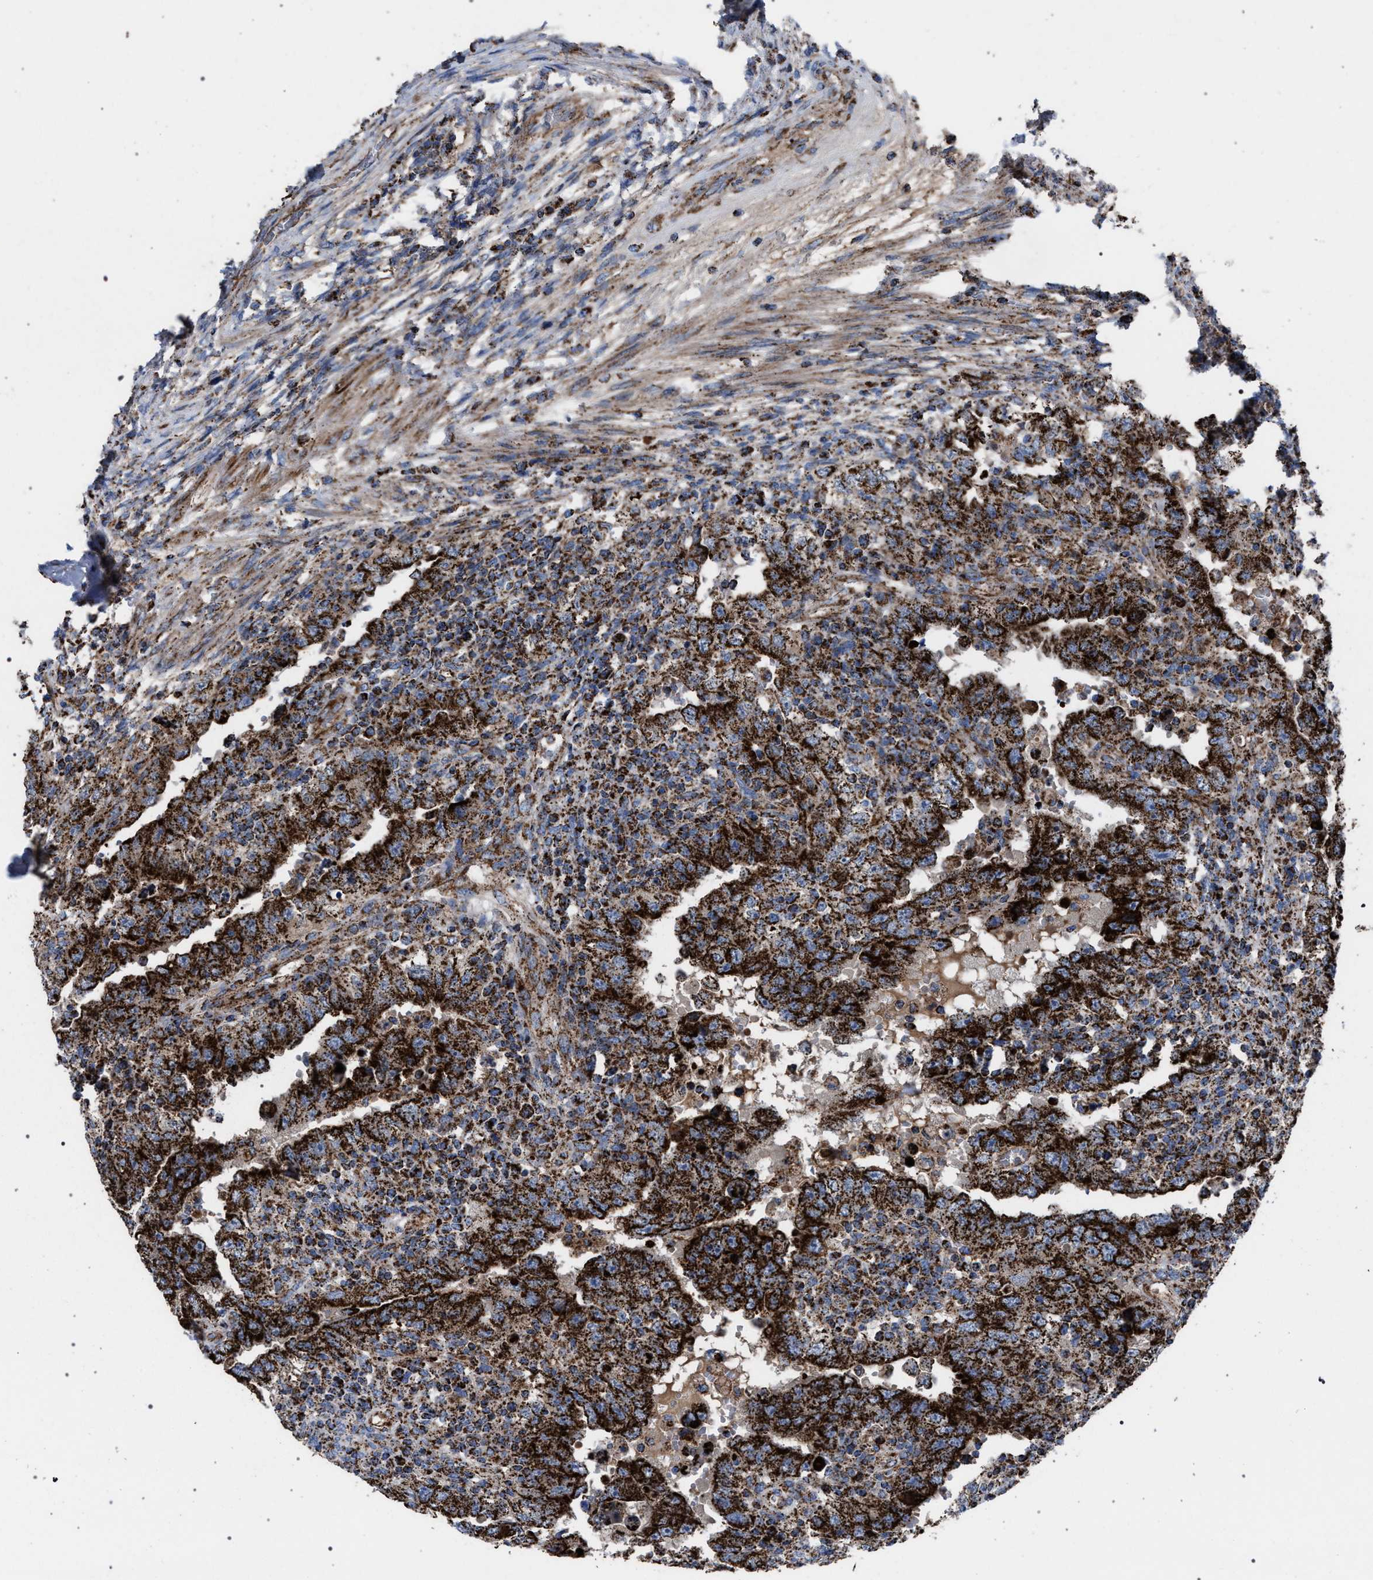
{"staining": {"intensity": "strong", "quantity": ">75%", "location": "cytoplasmic/membranous"}, "tissue": "testis cancer", "cell_type": "Tumor cells", "image_type": "cancer", "snomed": [{"axis": "morphology", "description": "Carcinoma, Embryonal, NOS"}, {"axis": "topography", "description": "Testis"}], "caption": "Embryonal carcinoma (testis) tissue shows strong cytoplasmic/membranous expression in approximately >75% of tumor cells", "gene": "VPS13A", "patient": {"sex": "male", "age": 26}}